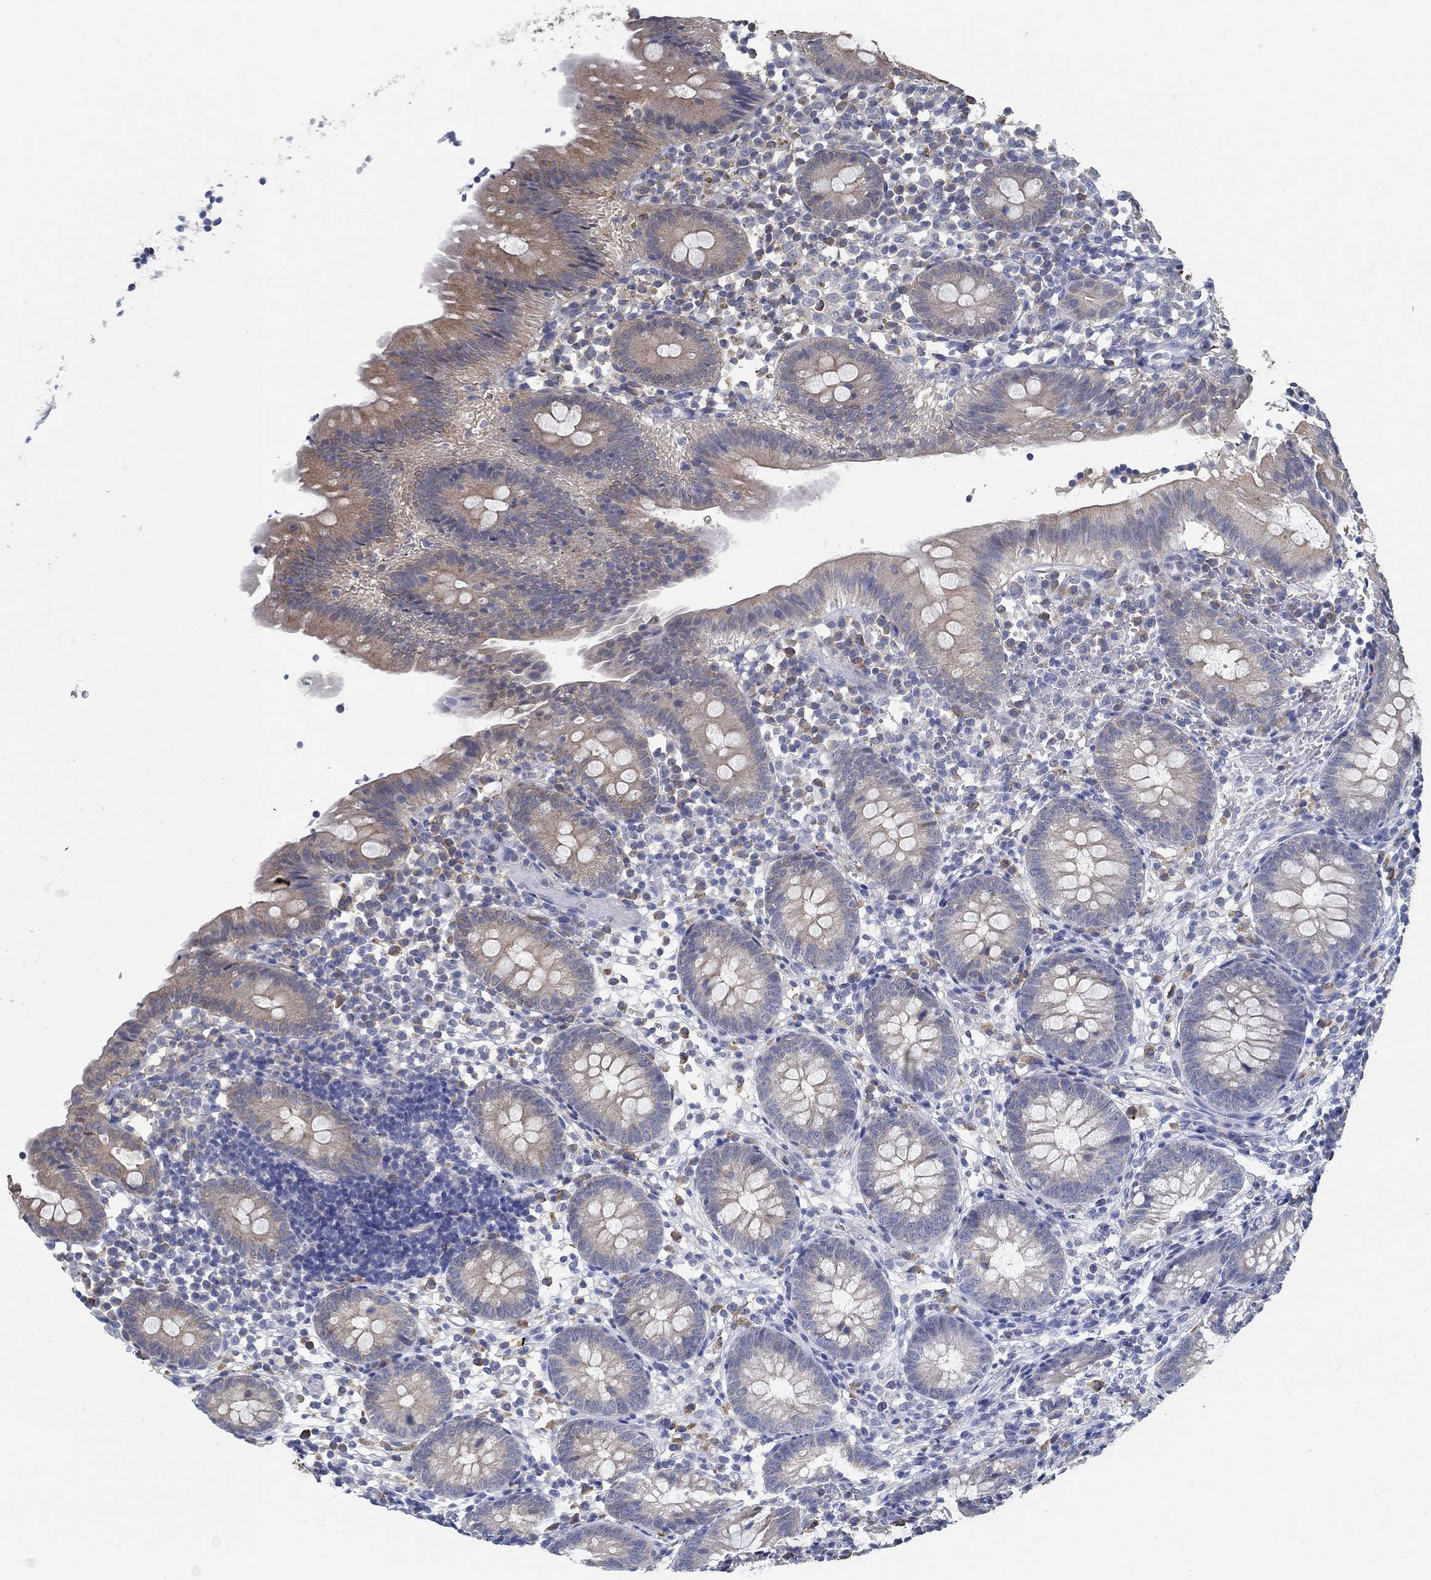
{"staining": {"intensity": "moderate", "quantity": "<25%", "location": "cytoplasmic/membranous"}, "tissue": "appendix", "cell_type": "Glandular cells", "image_type": "normal", "snomed": [{"axis": "morphology", "description": "Normal tissue, NOS"}, {"axis": "topography", "description": "Appendix"}], "caption": "Immunohistochemistry (IHC) of benign appendix shows low levels of moderate cytoplasmic/membranous expression in about <25% of glandular cells. Immunohistochemistry (IHC) stains the protein in brown and the nuclei are stained blue.", "gene": "PCDH11X", "patient": {"sex": "female", "age": 40}}